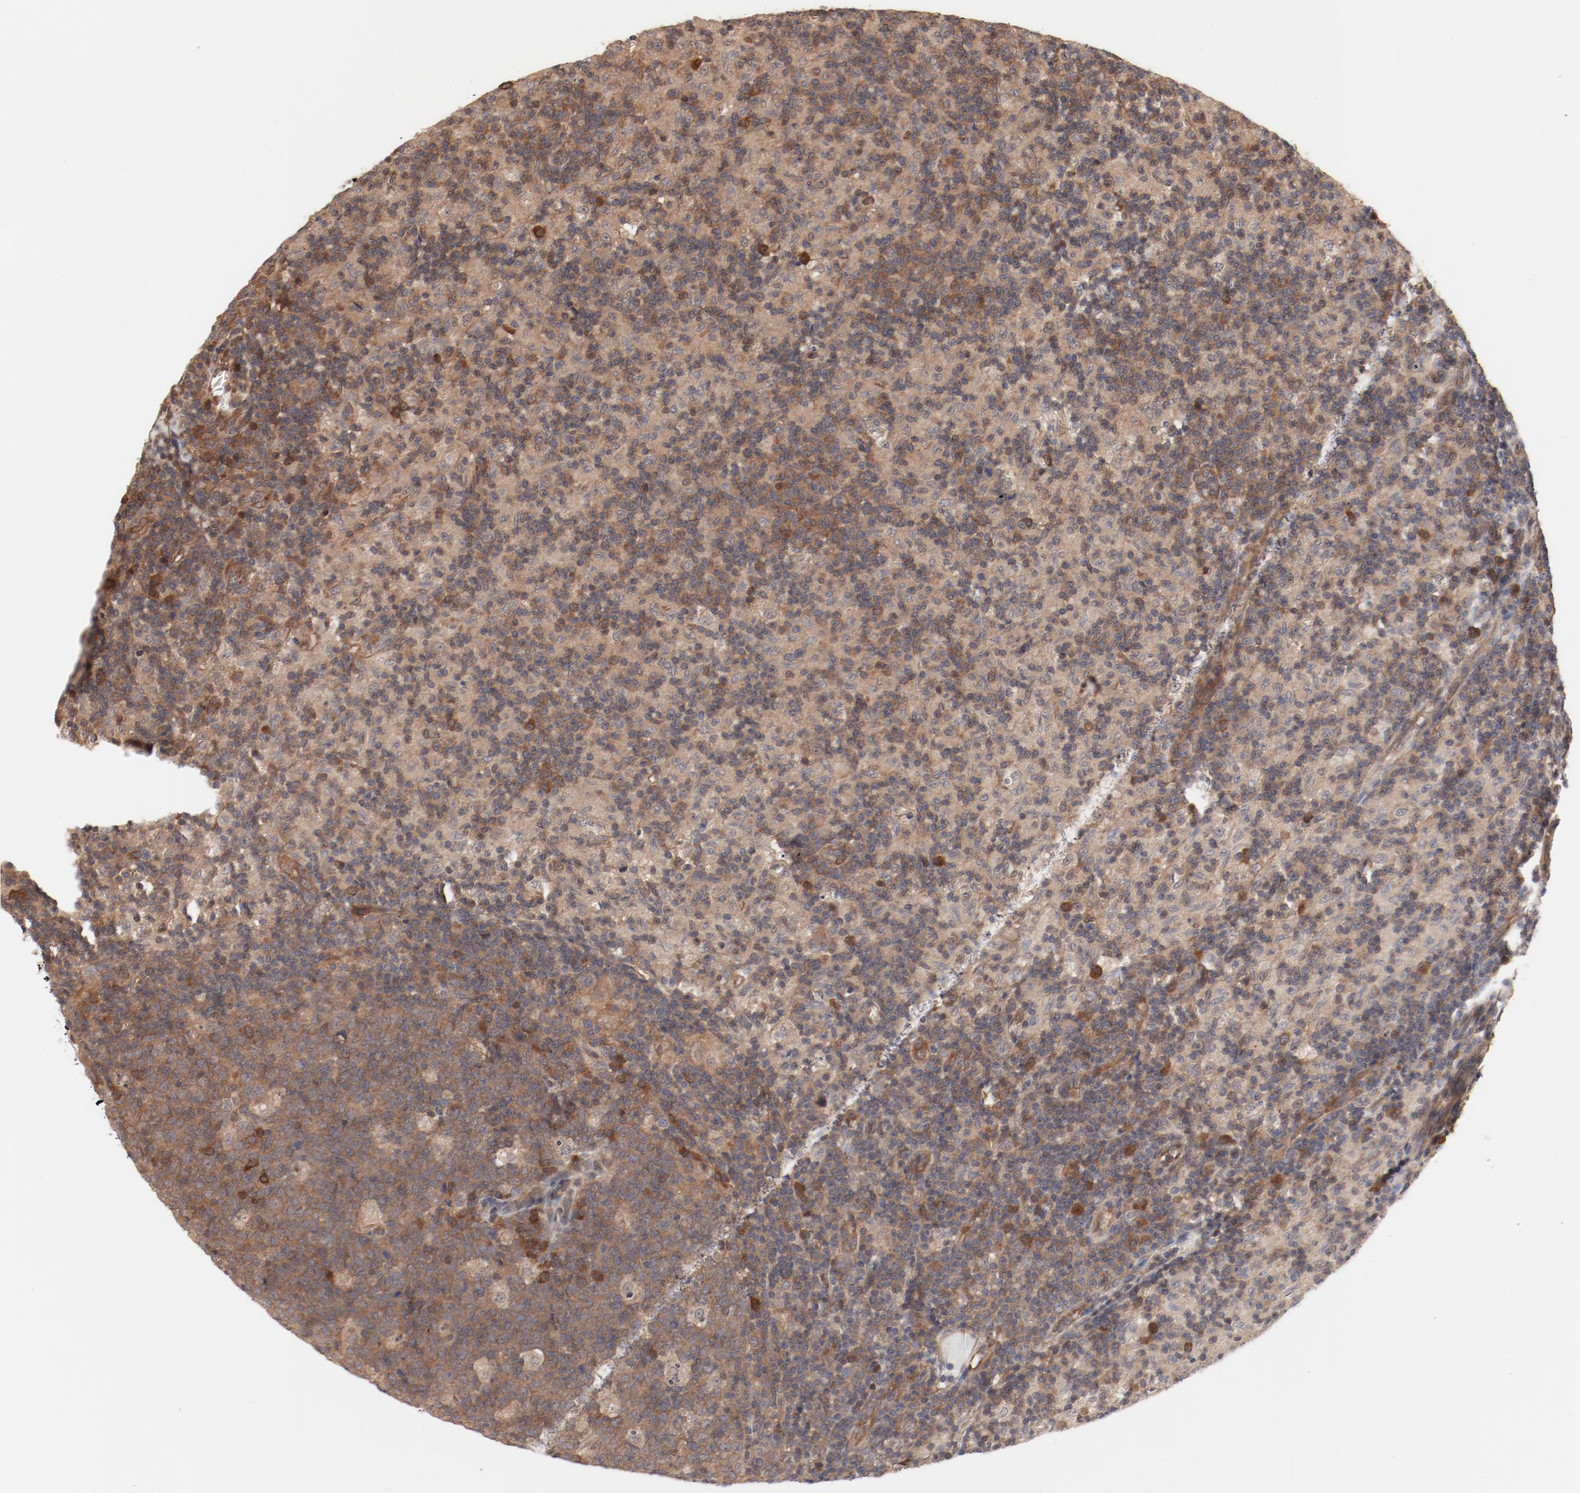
{"staining": {"intensity": "strong", "quantity": "<25%", "location": "cytoplasmic/membranous"}, "tissue": "lymph node", "cell_type": "Germinal center cells", "image_type": "normal", "snomed": [{"axis": "morphology", "description": "Normal tissue, NOS"}, {"axis": "morphology", "description": "Inflammation, NOS"}, {"axis": "topography", "description": "Lymph node"}], "caption": "Germinal center cells demonstrate medium levels of strong cytoplasmic/membranous expression in approximately <25% of cells in benign lymph node.", "gene": "PITPNM2", "patient": {"sex": "male", "age": 55}}